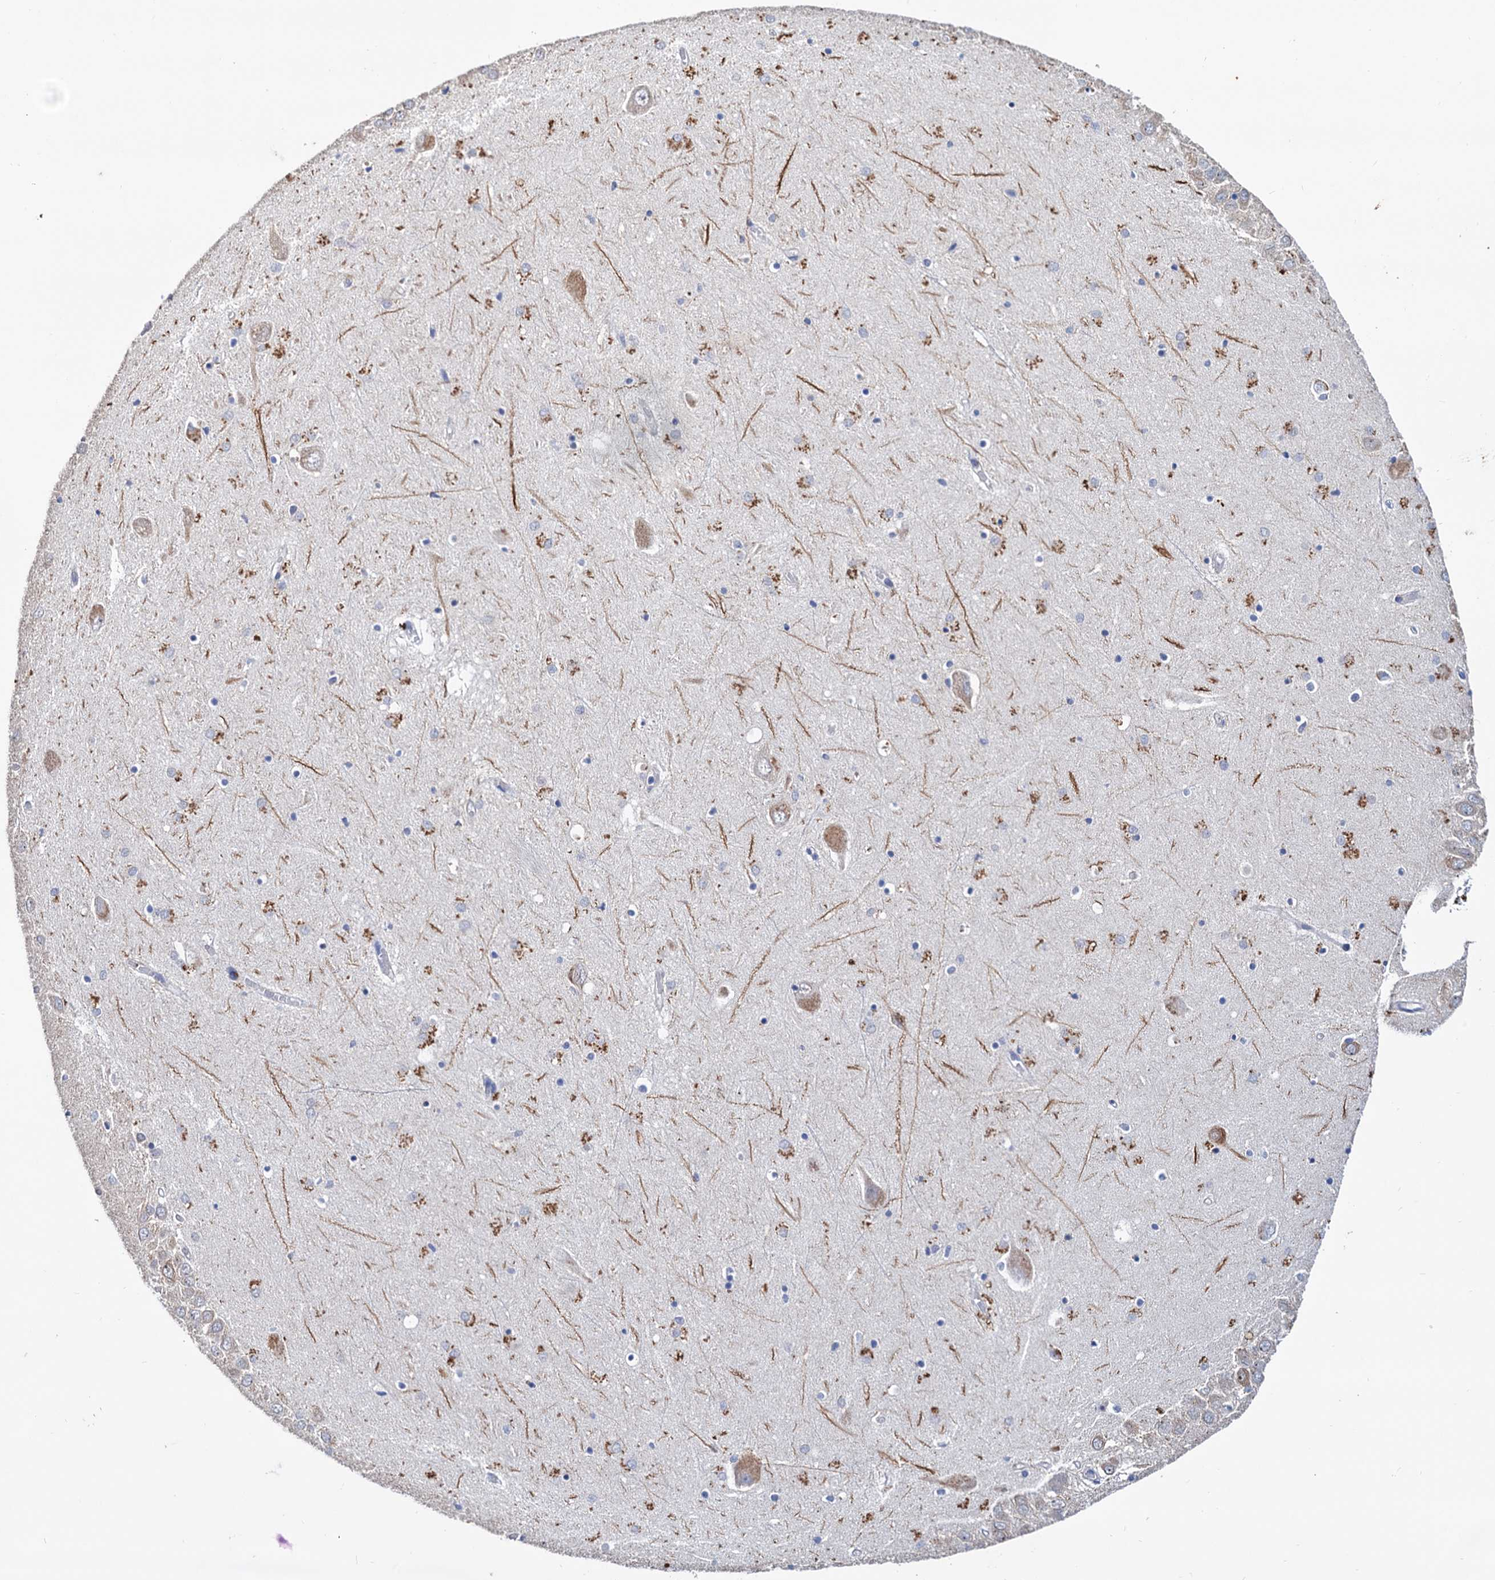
{"staining": {"intensity": "moderate", "quantity": "<25%", "location": "cytoplasmic/membranous"}, "tissue": "hippocampus", "cell_type": "Glial cells", "image_type": "normal", "snomed": [{"axis": "morphology", "description": "Normal tissue, NOS"}, {"axis": "topography", "description": "Hippocampus"}], "caption": "Immunohistochemical staining of normal hippocampus demonstrates moderate cytoplasmic/membranous protein staining in about <25% of glial cells.", "gene": "NPAS4", "patient": {"sex": "male", "age": 70}}